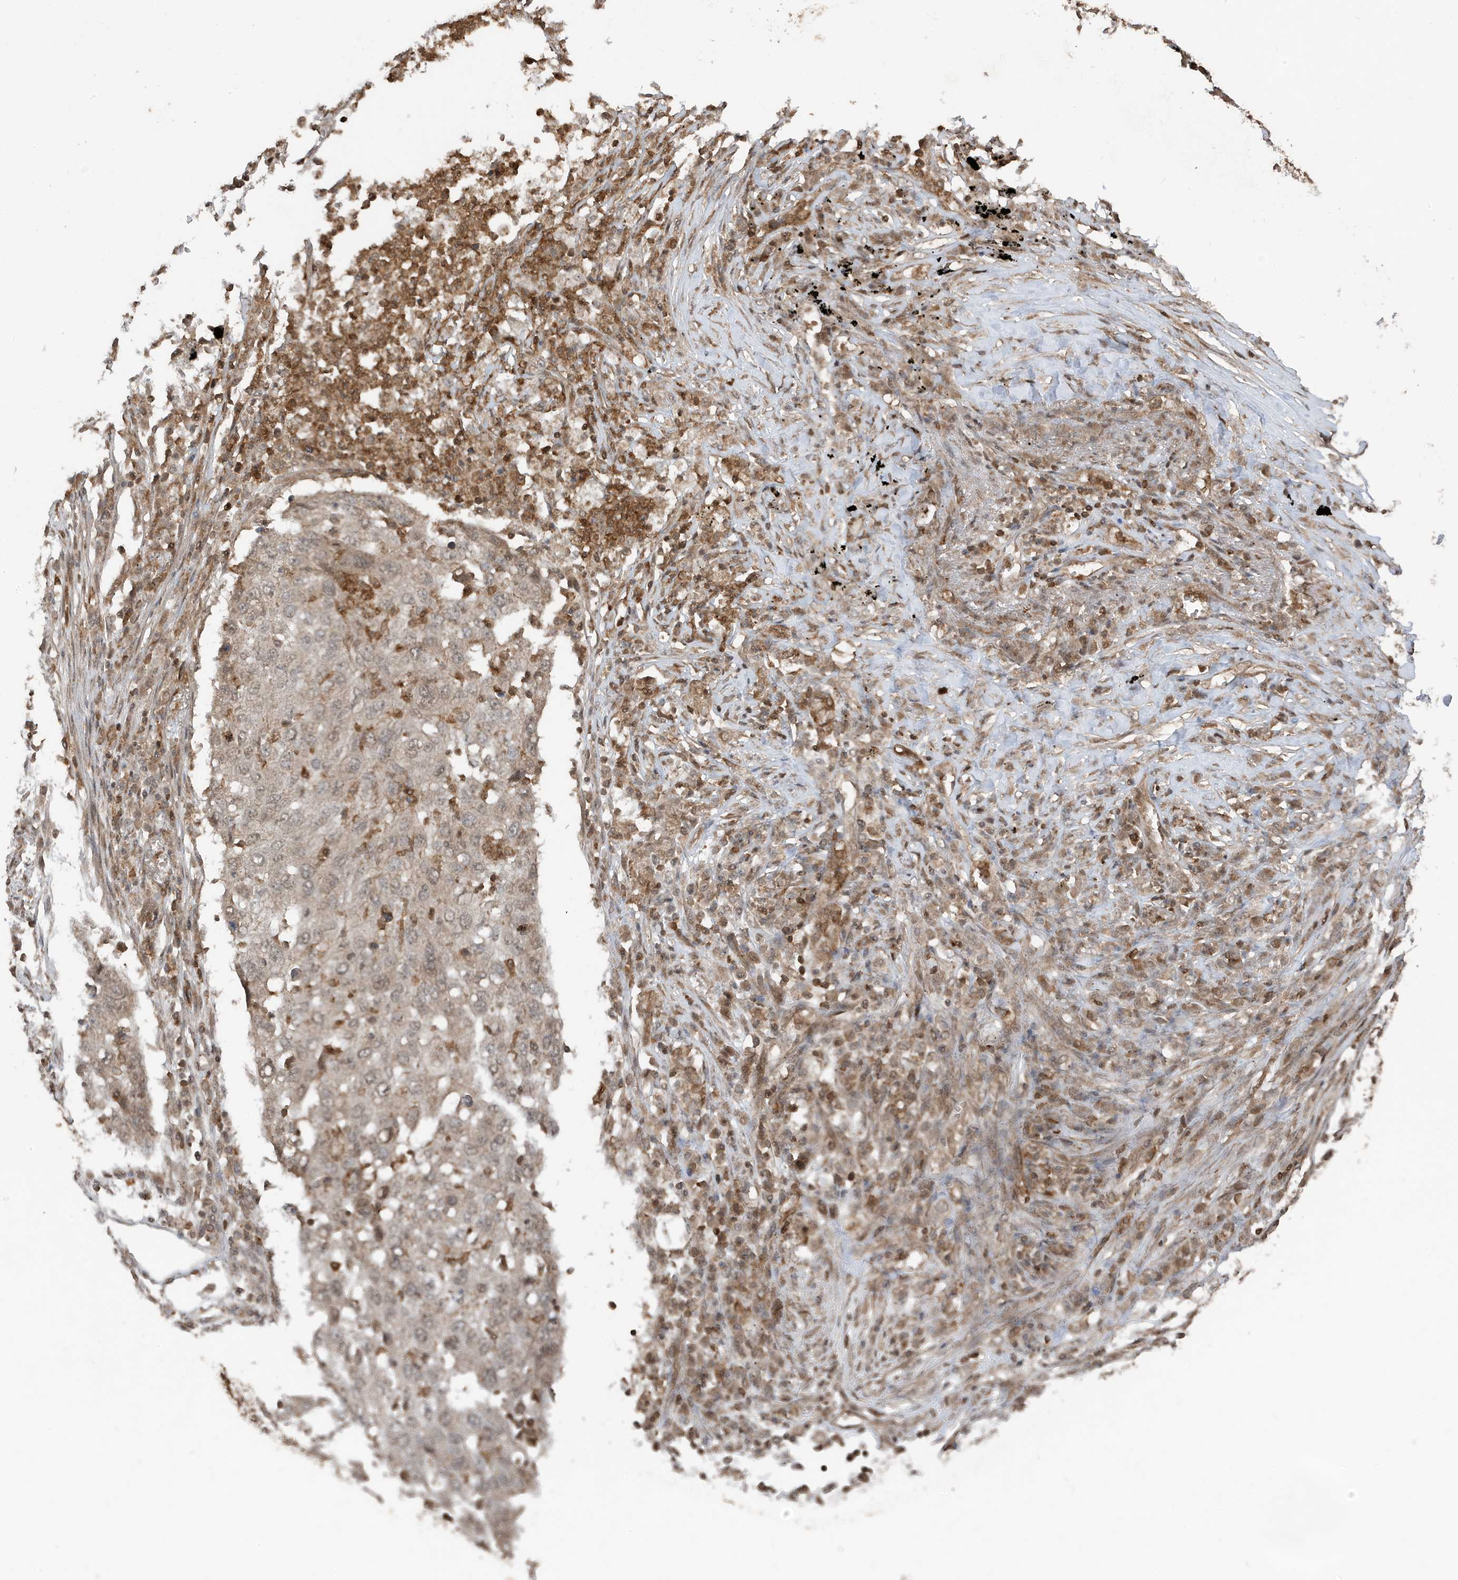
{"staining": {"intensity": "negative", "quantity": "none", "location": "none"}, "tissue": "lung cancer", "cell_type": "Tumor cells", "image_type": "cancer", "snomed": [{"axis": "morphology", "description": "Squamous cell carcinoma, NOS"}, {"axis": "topography", "description": "Lung"}], "caption": "High power microscopy image of an immunohistochemistry (IHC) histopathology image of squamous cell carcinoma (lung), revealing no significant expression in tumor cells.", "gene": "ASAP1", "patient": {"sex": "female", "age": 63}}